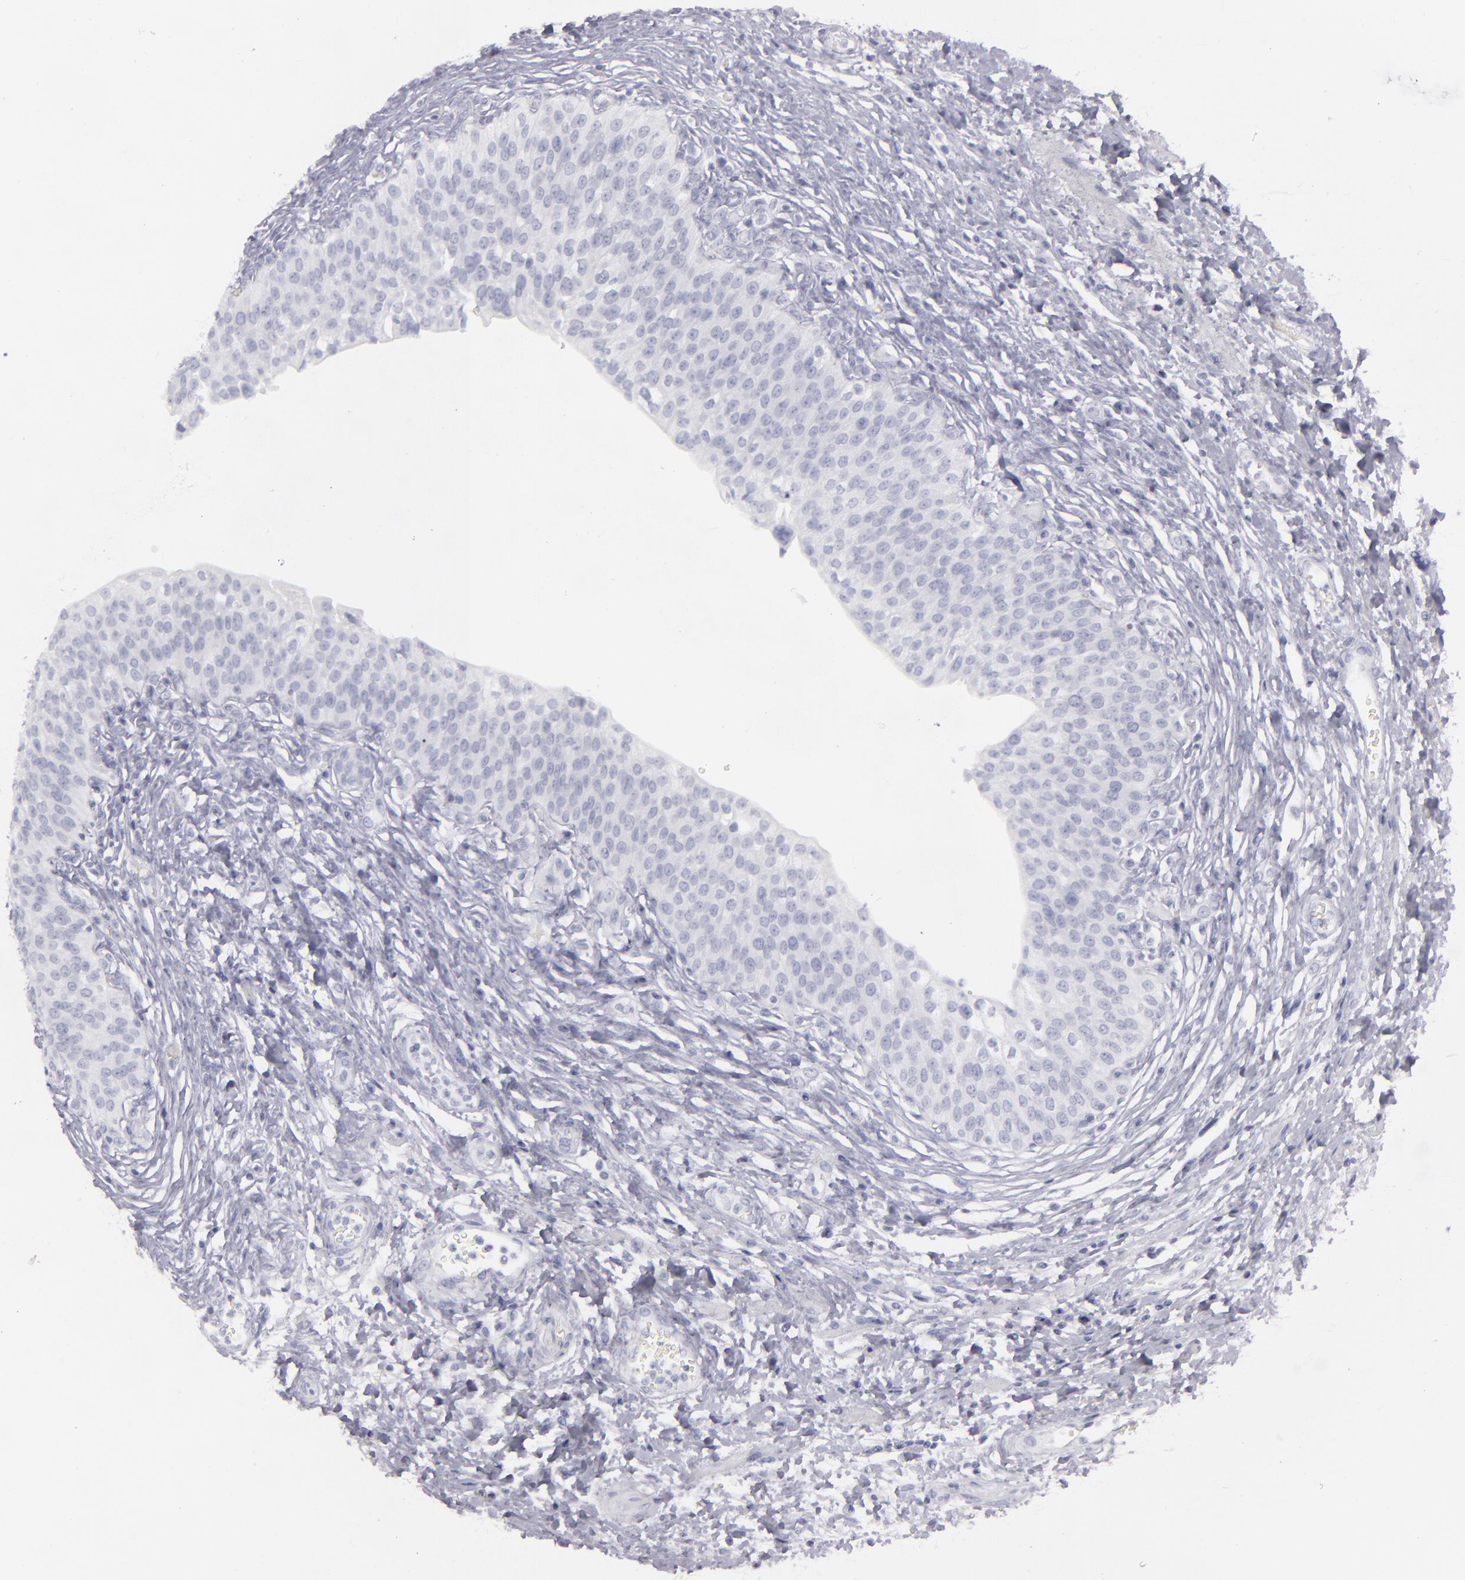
{"staining": {"intensity": "negative", "quantity": "none", "location": "none"}, "tissue": "urinary bladder", "cell_type": "Urothelial cells", "image_type": "normal", "snomed": [{"axis": "morphology", "description": "Normal tissue, NOS"}, {"axis": "topography", "description": "Smooth muscle"}, {"axis": "topography", "description": "Urinary bladder"}], "caption": "Protein analysis of normal urinary bladder reveals no significant expression in urothelial cells.", "gene": "FLG", "patient": {"sex": "male", "age": 35}}